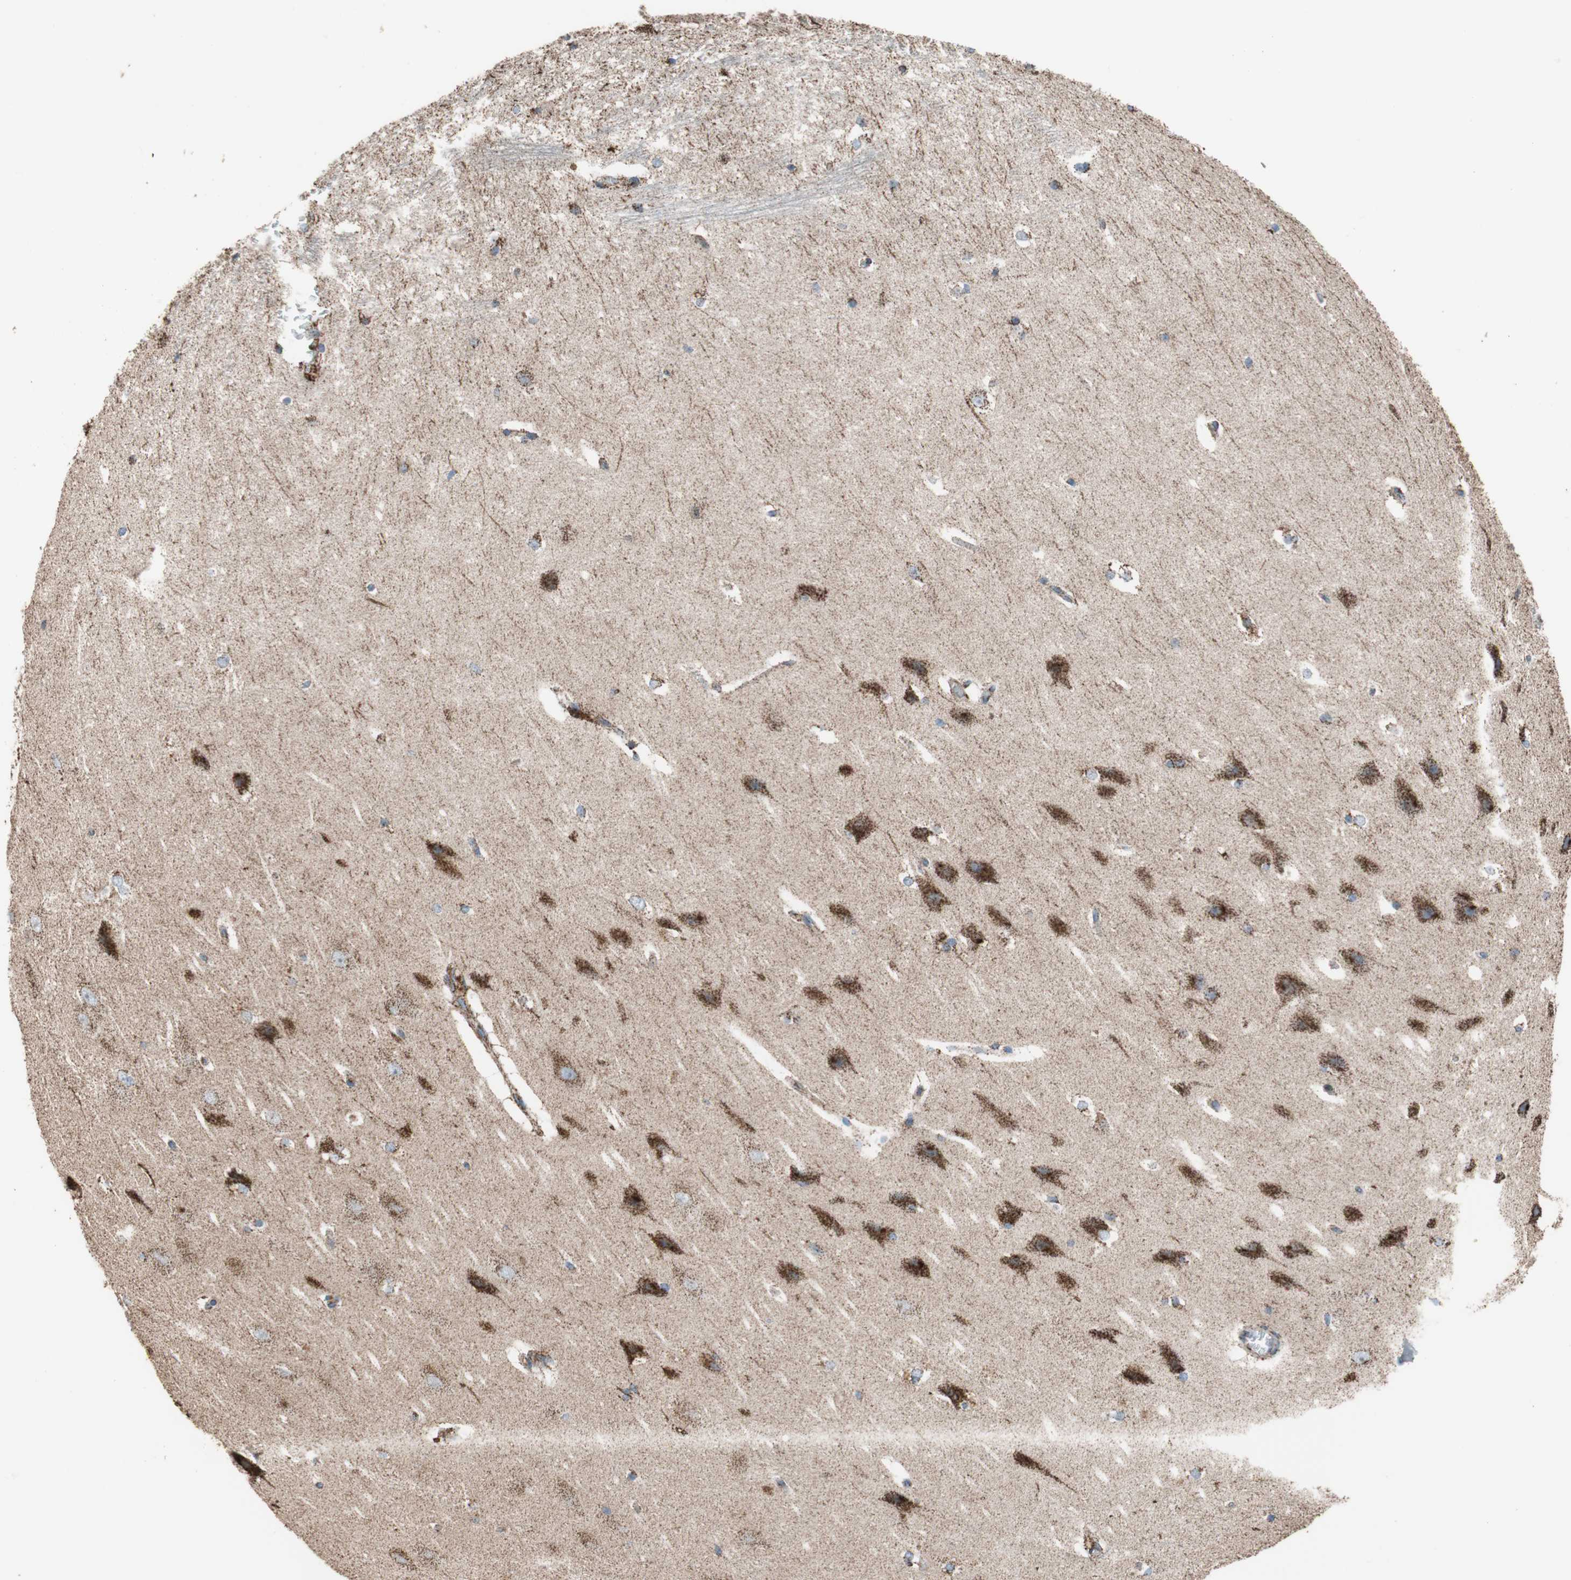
{"staining": {"intensity": "moderate", "quantity": "25%-75%", "location": "cytoplasmic/membranous"}, "tissue": "hippocampus", "cell_type": "Glial cells", "image_type": "normal", "snomed": [{"axis": "morphology", "description": "Normal tissue, NOS"}, {"axis": "topography", "description": "Hippocampus"}], "caption": "A photomicrograph of human hippocampus stained for a protein demonstrates moderate cytoplasmic/membranous brown staining in glial cells. The staining was performed using DAB to visualize the protein expression in brown, while the nuclei were stained in blue with hematoxylin (Magnification: 20x).", "gene": "PCSK4", "patient": {"sex": "female", "age": 19}}